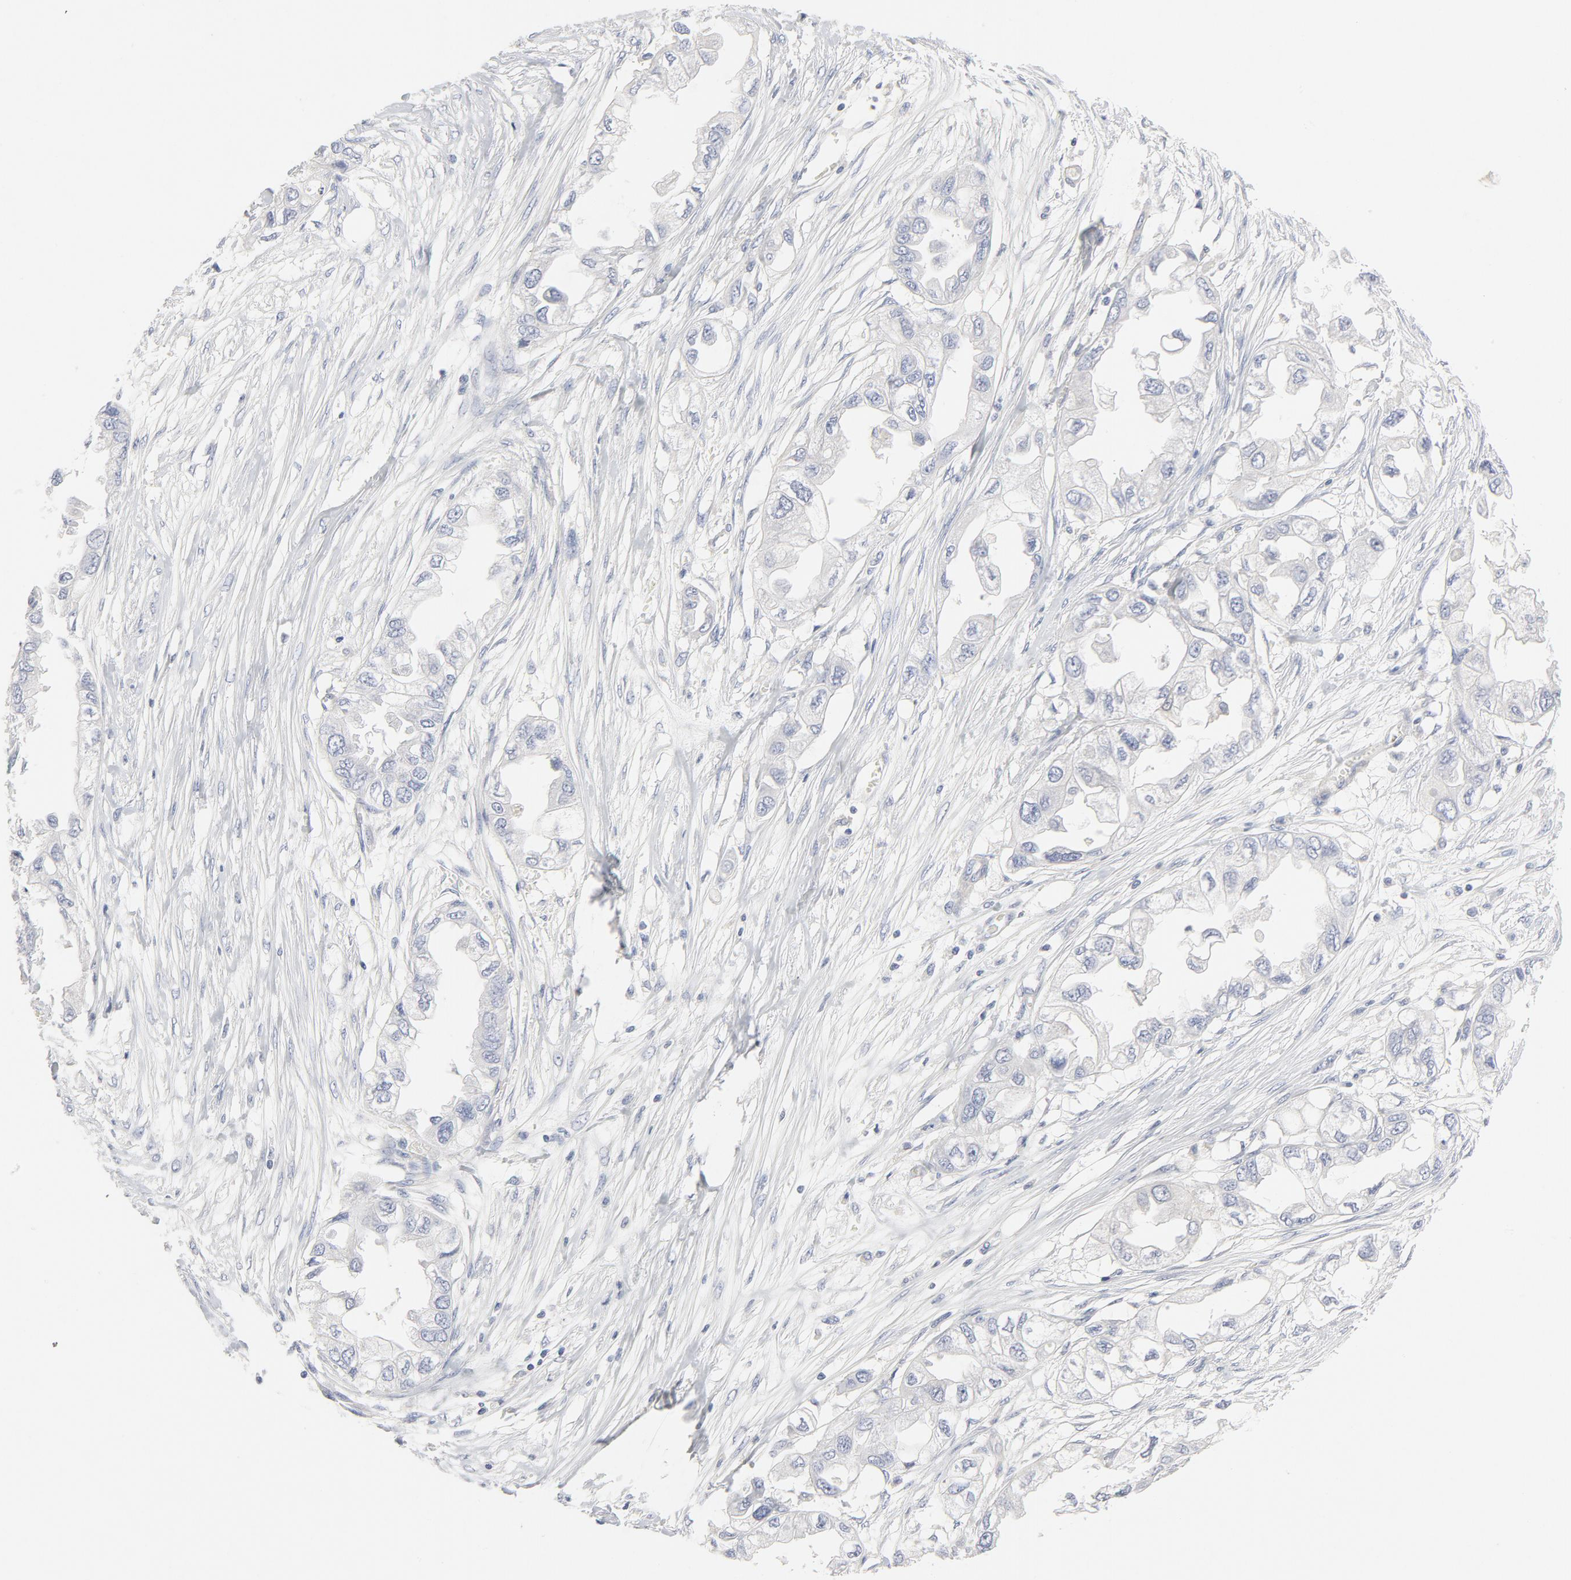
{"staining": {"intensity": "negative", "quantity": "none", "location": "none"}, "tissue": "endometrial cancer", "cell_type": "Tumor cells", "image_type": "cancer", "snomed": [{"axis": "morphology", "description": "Adenocarcinoma, NOS"}, {"axis": "topography", "description": "Endometrium"}], "caption": "Endometrial cancer (adenocarcinoma) was stained to show a protein in brown. There is no significant expression in tumor cells.", "gene": "ROCK1", "patient": {"sex": "female", "age": 67}}